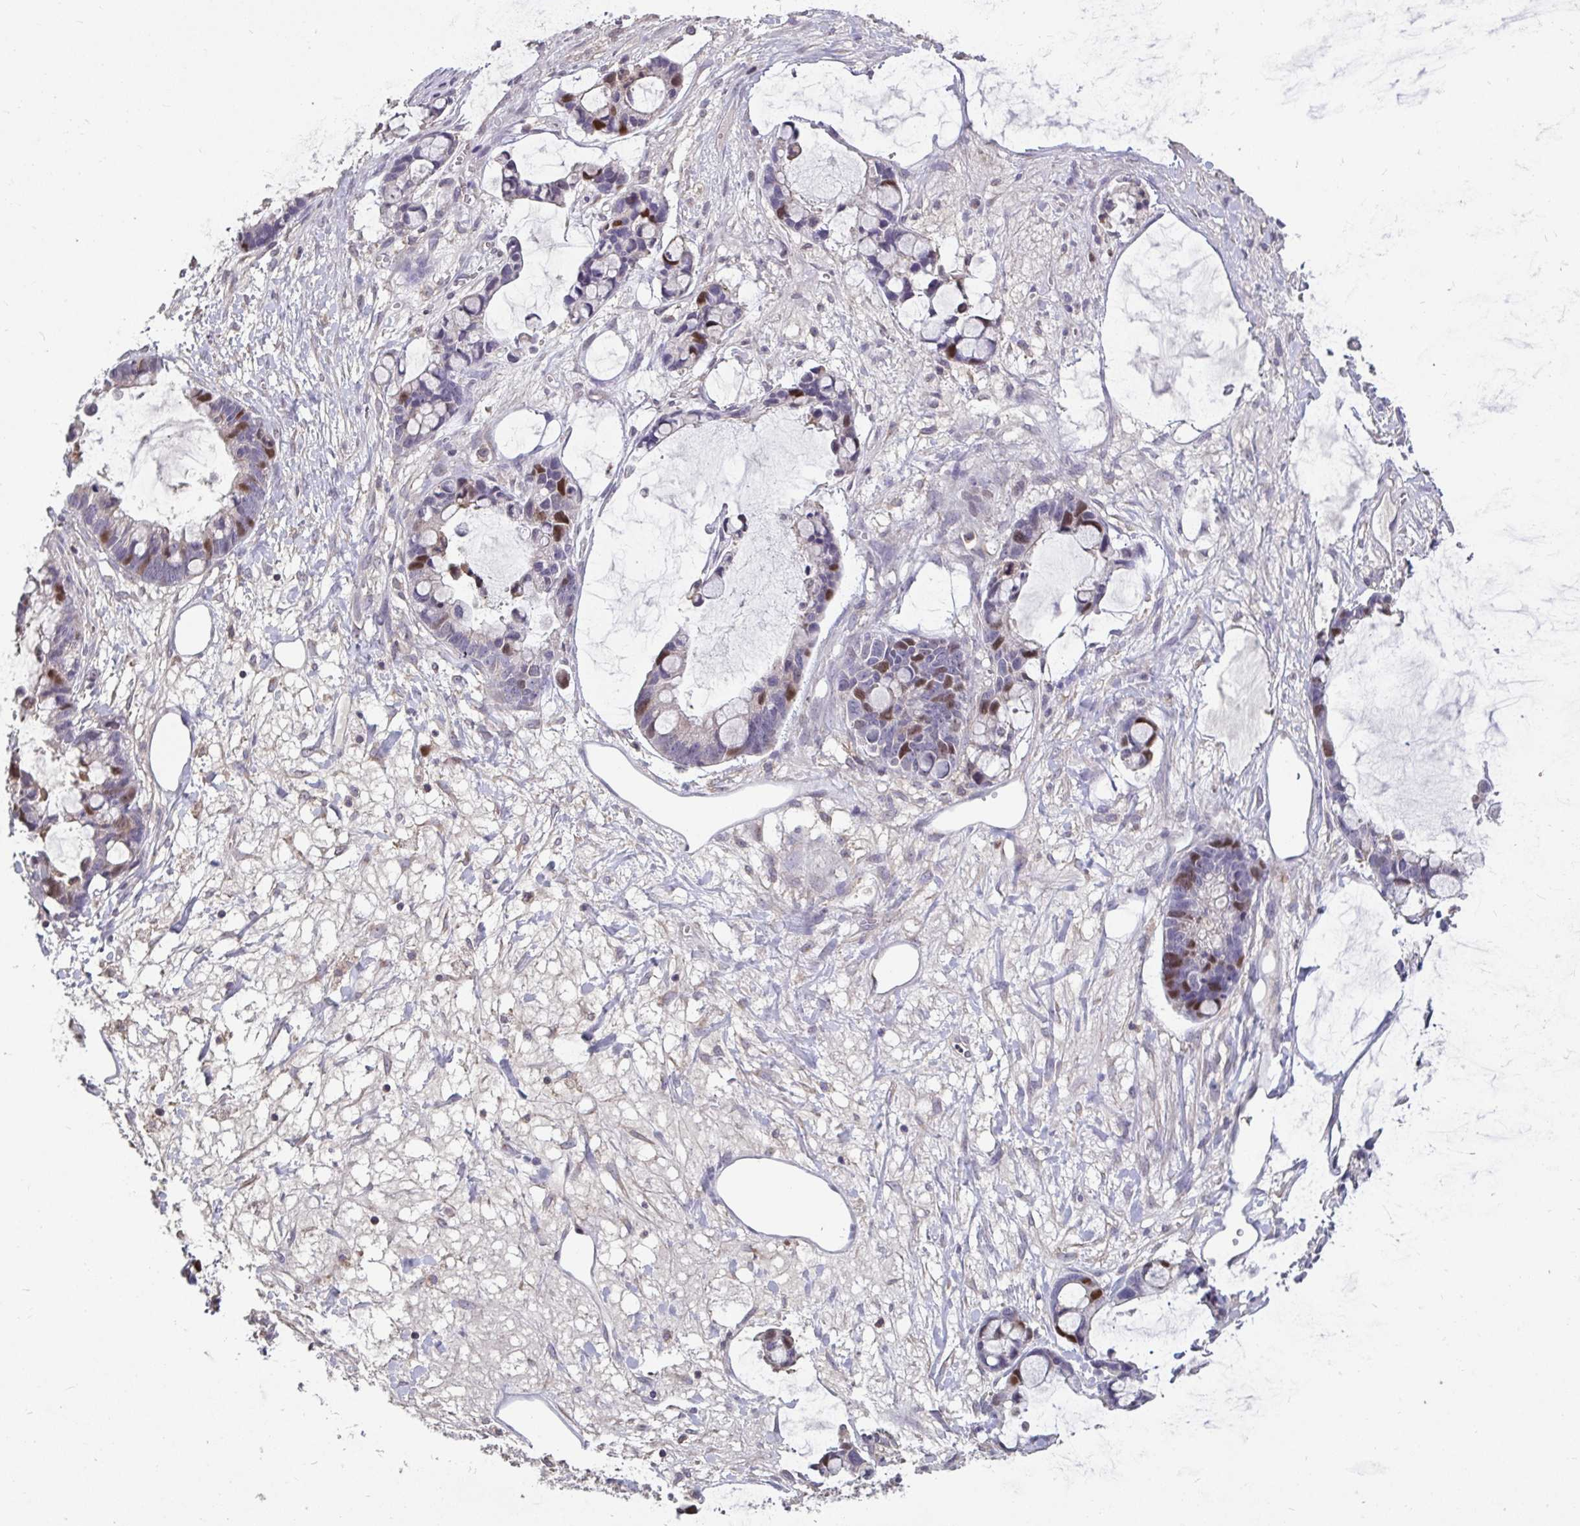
{"staining": {"intensity": "moderate", "quantity": "<25%", "location": "nuclear"}, "tissue": "ovarian cancer", "cell_type": "Tumor cells", "image_type": "cancer", "snomed": [{"axis": "morphology", "description": "Cystadenocarcinoma, mucinous, NOS"}, {"axis": "topography", "description": "Ovary"}], "caption": "Brown immunohistochemical staining in ovarian cancer displays moderate nuclear staining in approximately <25% of tumor cells.", "gene": "ANLN", "patient": {"sex": "female", "age": 63}}